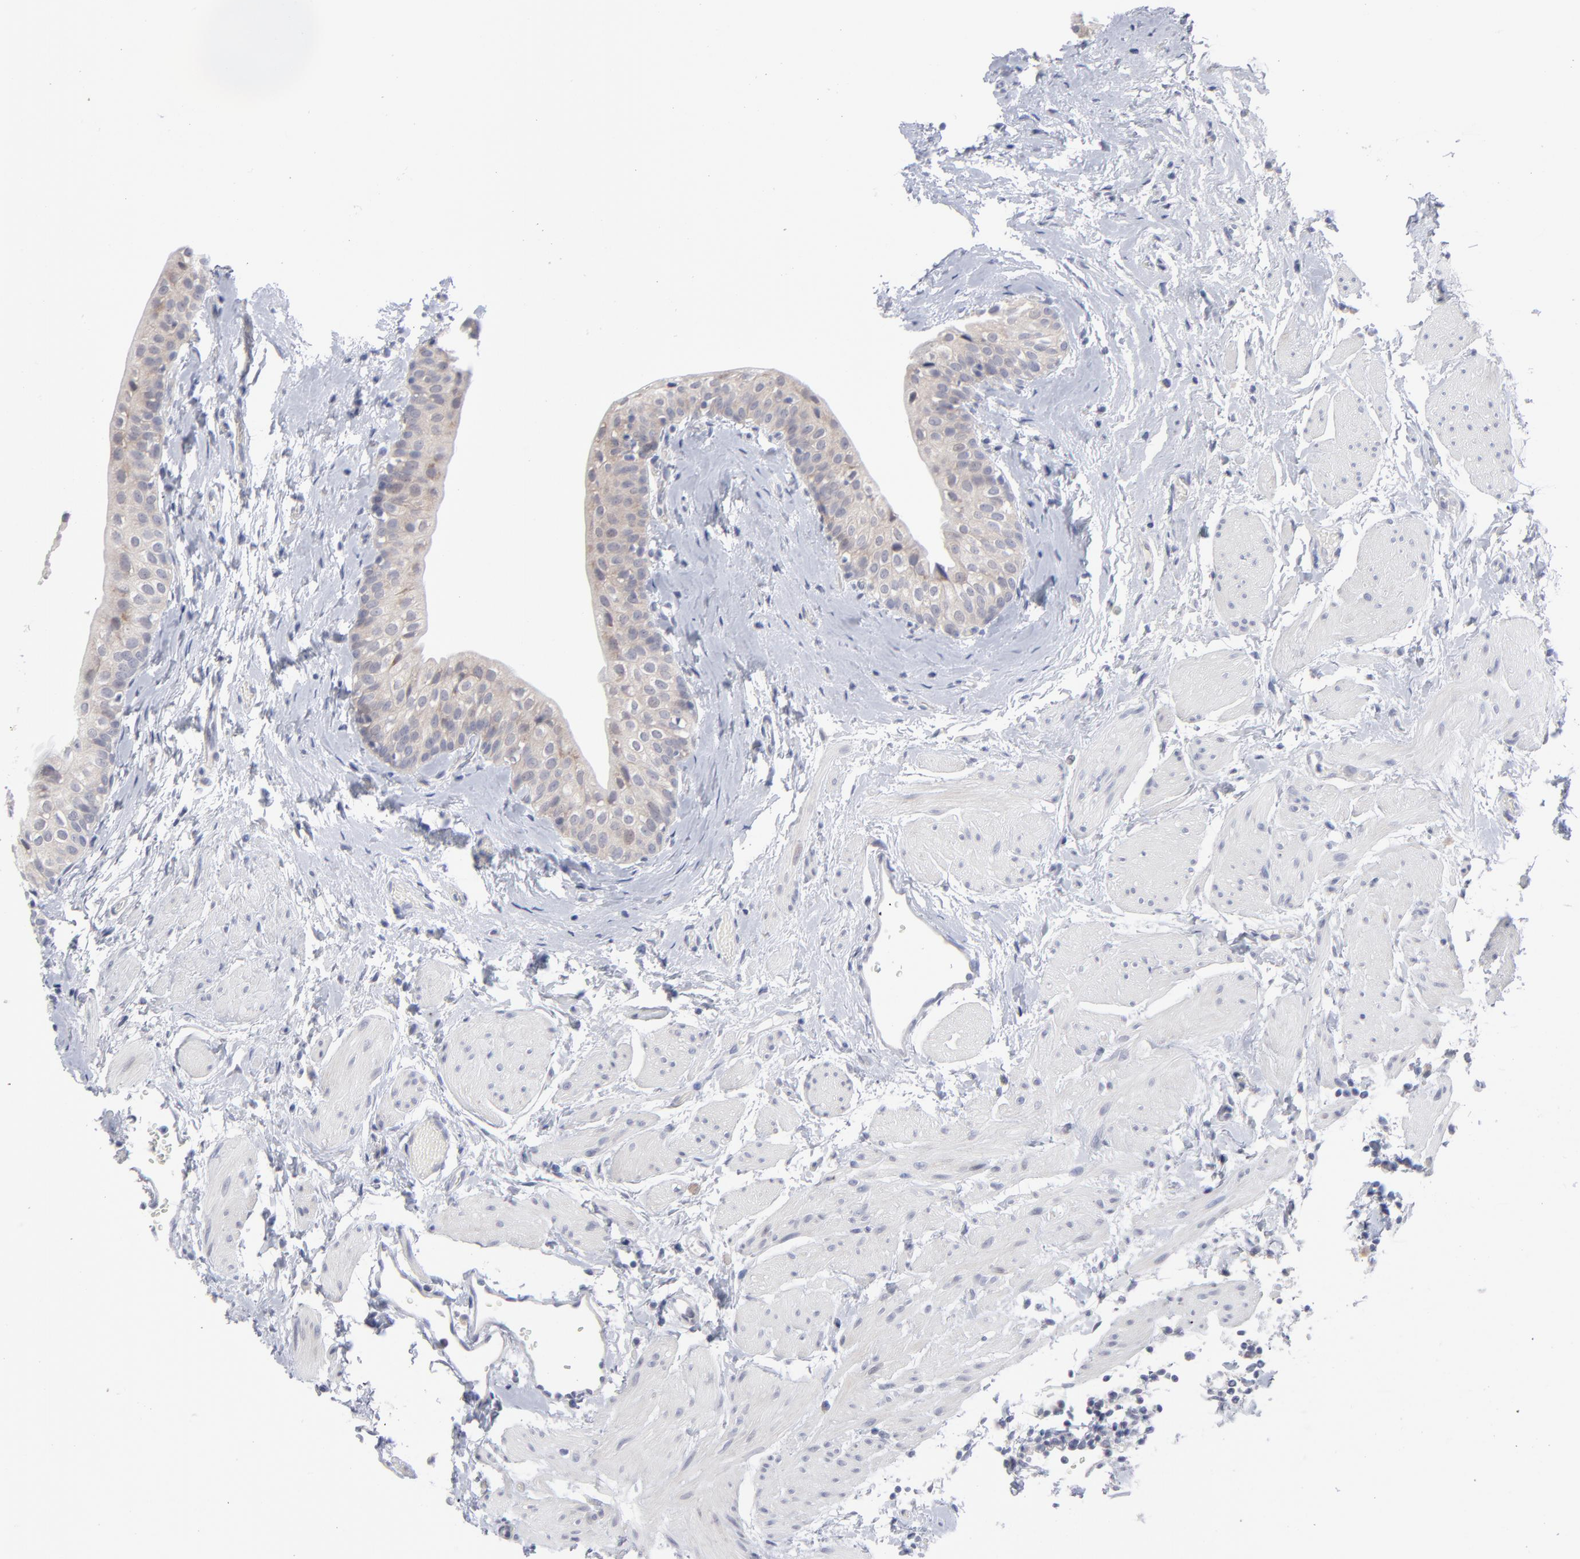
{"staining": {"intensity": "weak", "quantity": ">75%", "location": "cytoplasmic/membranous"}, "tissue": "urinary bladder", "cell_type": "Urothelial cells", "image_type": "normal", "snomed": [{"axis": "morphology", "description": "Normal tissue, NOS"}, {"axis": "topography", "description": "Urinary bladder"}], "caption": "Weak cytoplasmic/membranous staining for a protein is identified in about >75% of urothelial cells of benign urinary bladder using immunohistochemistry (IHC).", "gene": "RPS24", "patient": {"sex": "male", "age": 59}}